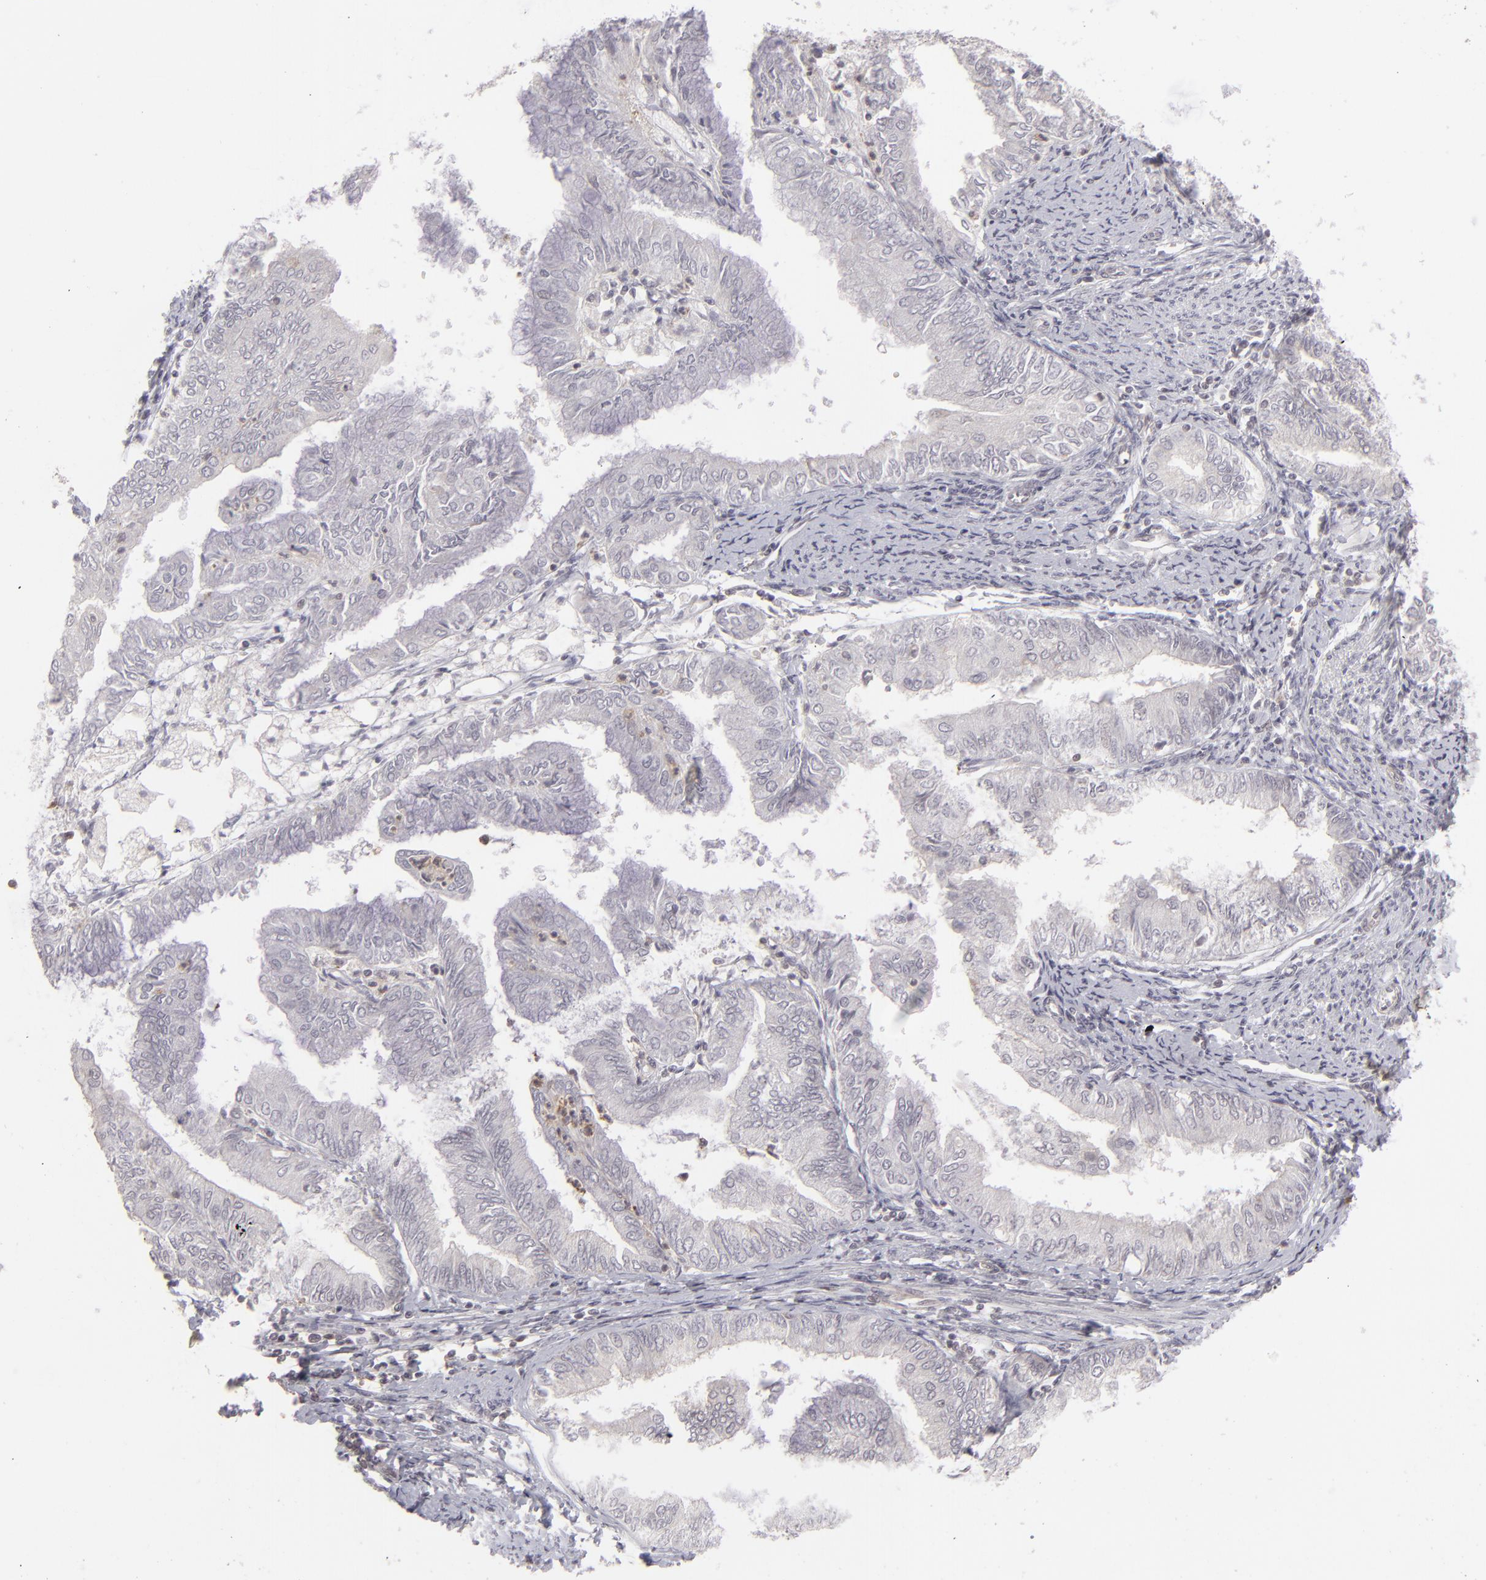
{"staining": {"intensity": "negative", "quantity": "none", "location": "none"}, "tissue": "endometrial cancer", "cell_type": "Tumor cells", "image_type": "cancer", "snomed": [{"axis": "morphology", "description": "Adenocarcinoma, NOS"}, {"axis": "topography", "description": "Endometrium"}], "caption": "A high-resolution image shows immunohistochemistry staining of endometrial adenocarcinoma, which reveals no significant expression in tumor cells. (DAB immunohistochemistry visualized using brightfield microscopy, high magnification).", "gene": "CLDN2", "patient": {"sex": "female", "age": 66}}